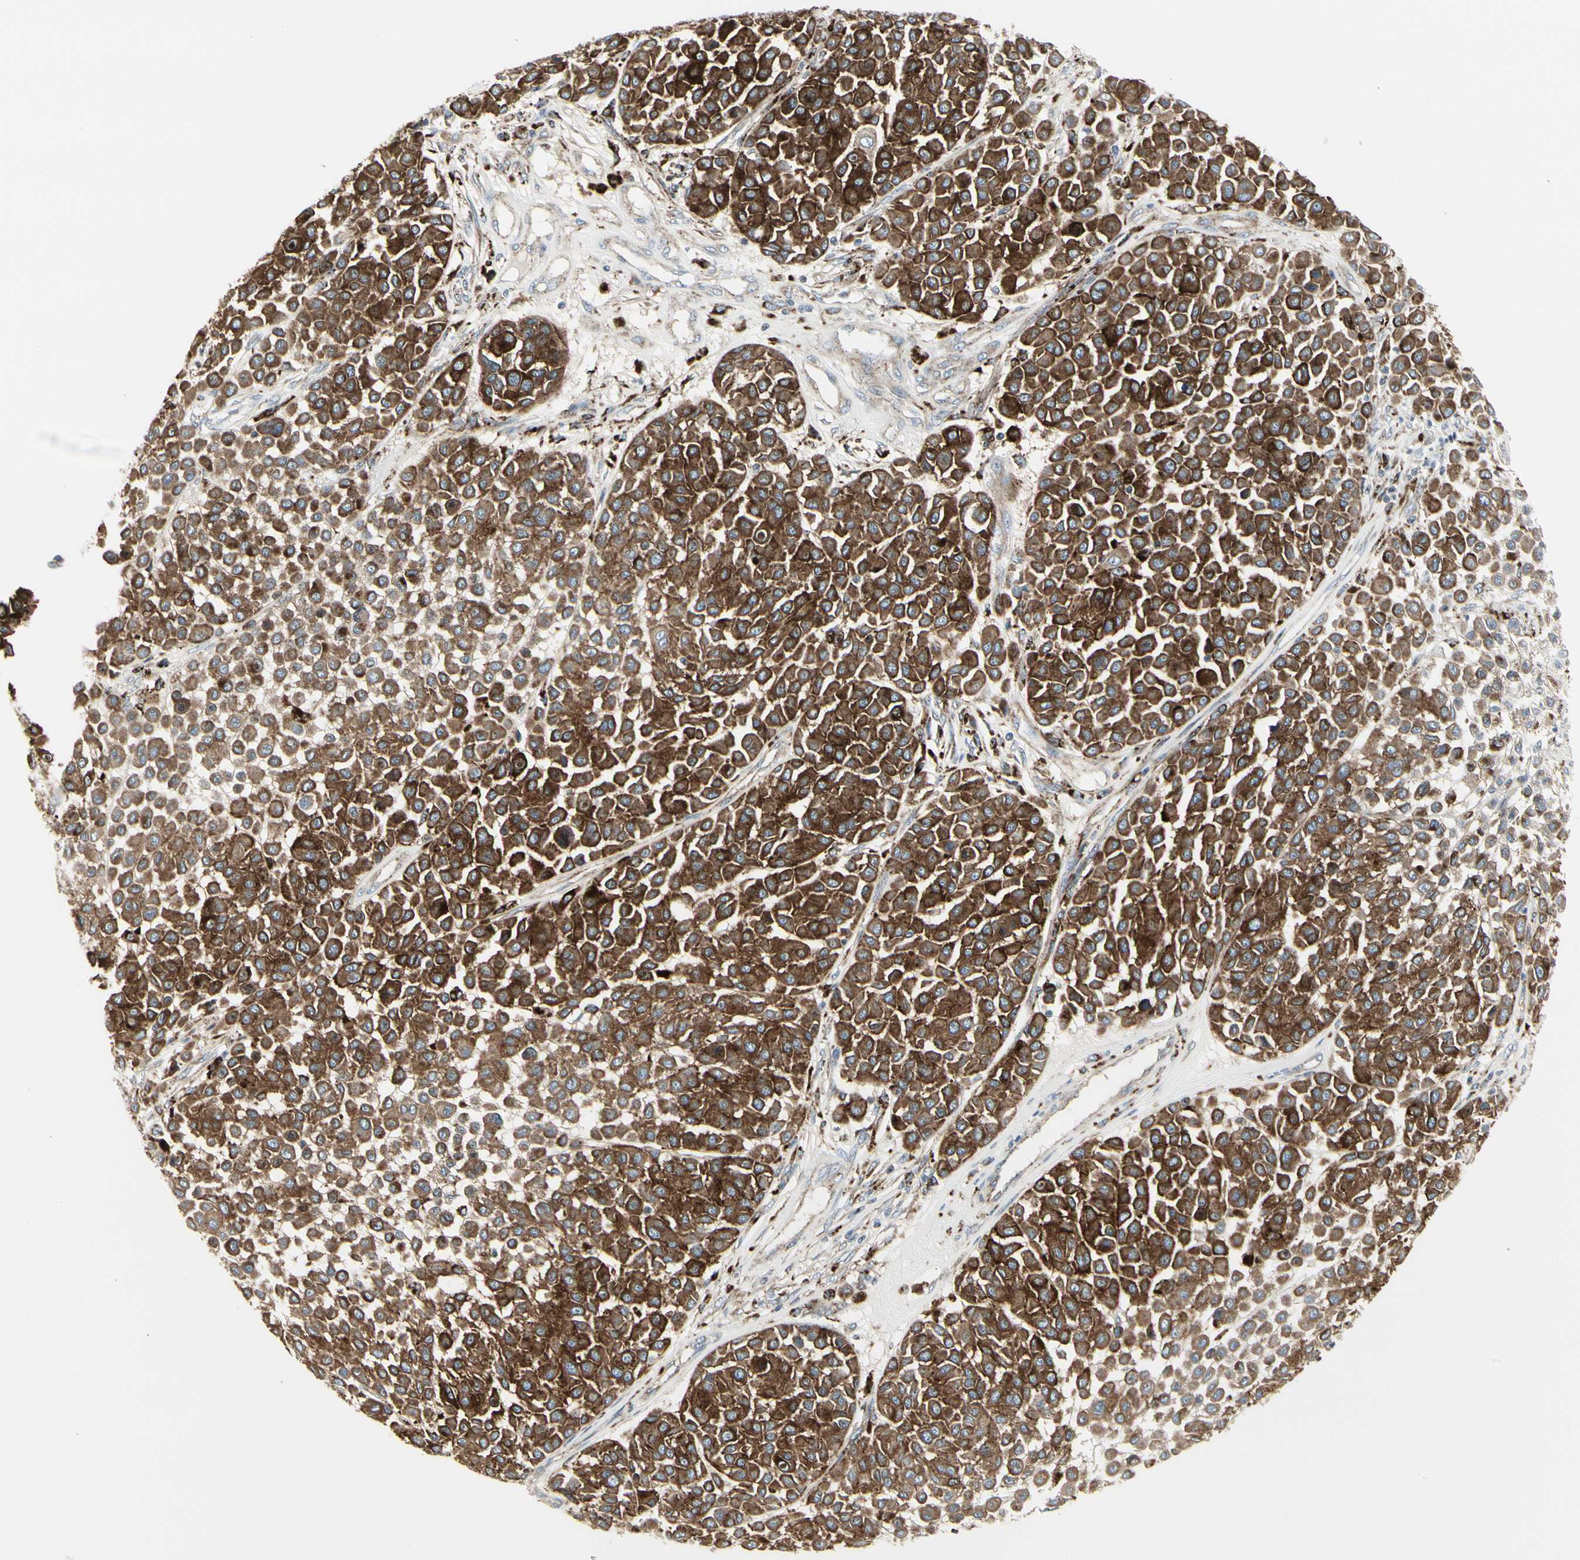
{"staining": {"intensity": "strong", "quantity": ">75%", "location": "cytoplasmic/membranous"}, "tissue": "melanoma", "cell_type": "Tumor cells", "image_type": "cancer", "snomed": [{"axis": "morphology", "description": "Malignant melanoma, Metastatic site"}, {"axis": "topography", "description": "Soft tissue"}], "caption": "Immunohistochemistry (IHC) photomicrograph of malignant melanoma (metastatic site) stained for a protein (brown), which shows high levels of strong cytoplasmic/membranous staining in about >75% of tumor cells.", "gene": "ATP6V1B2", "patient": {"sex": "male", "age": 41}}